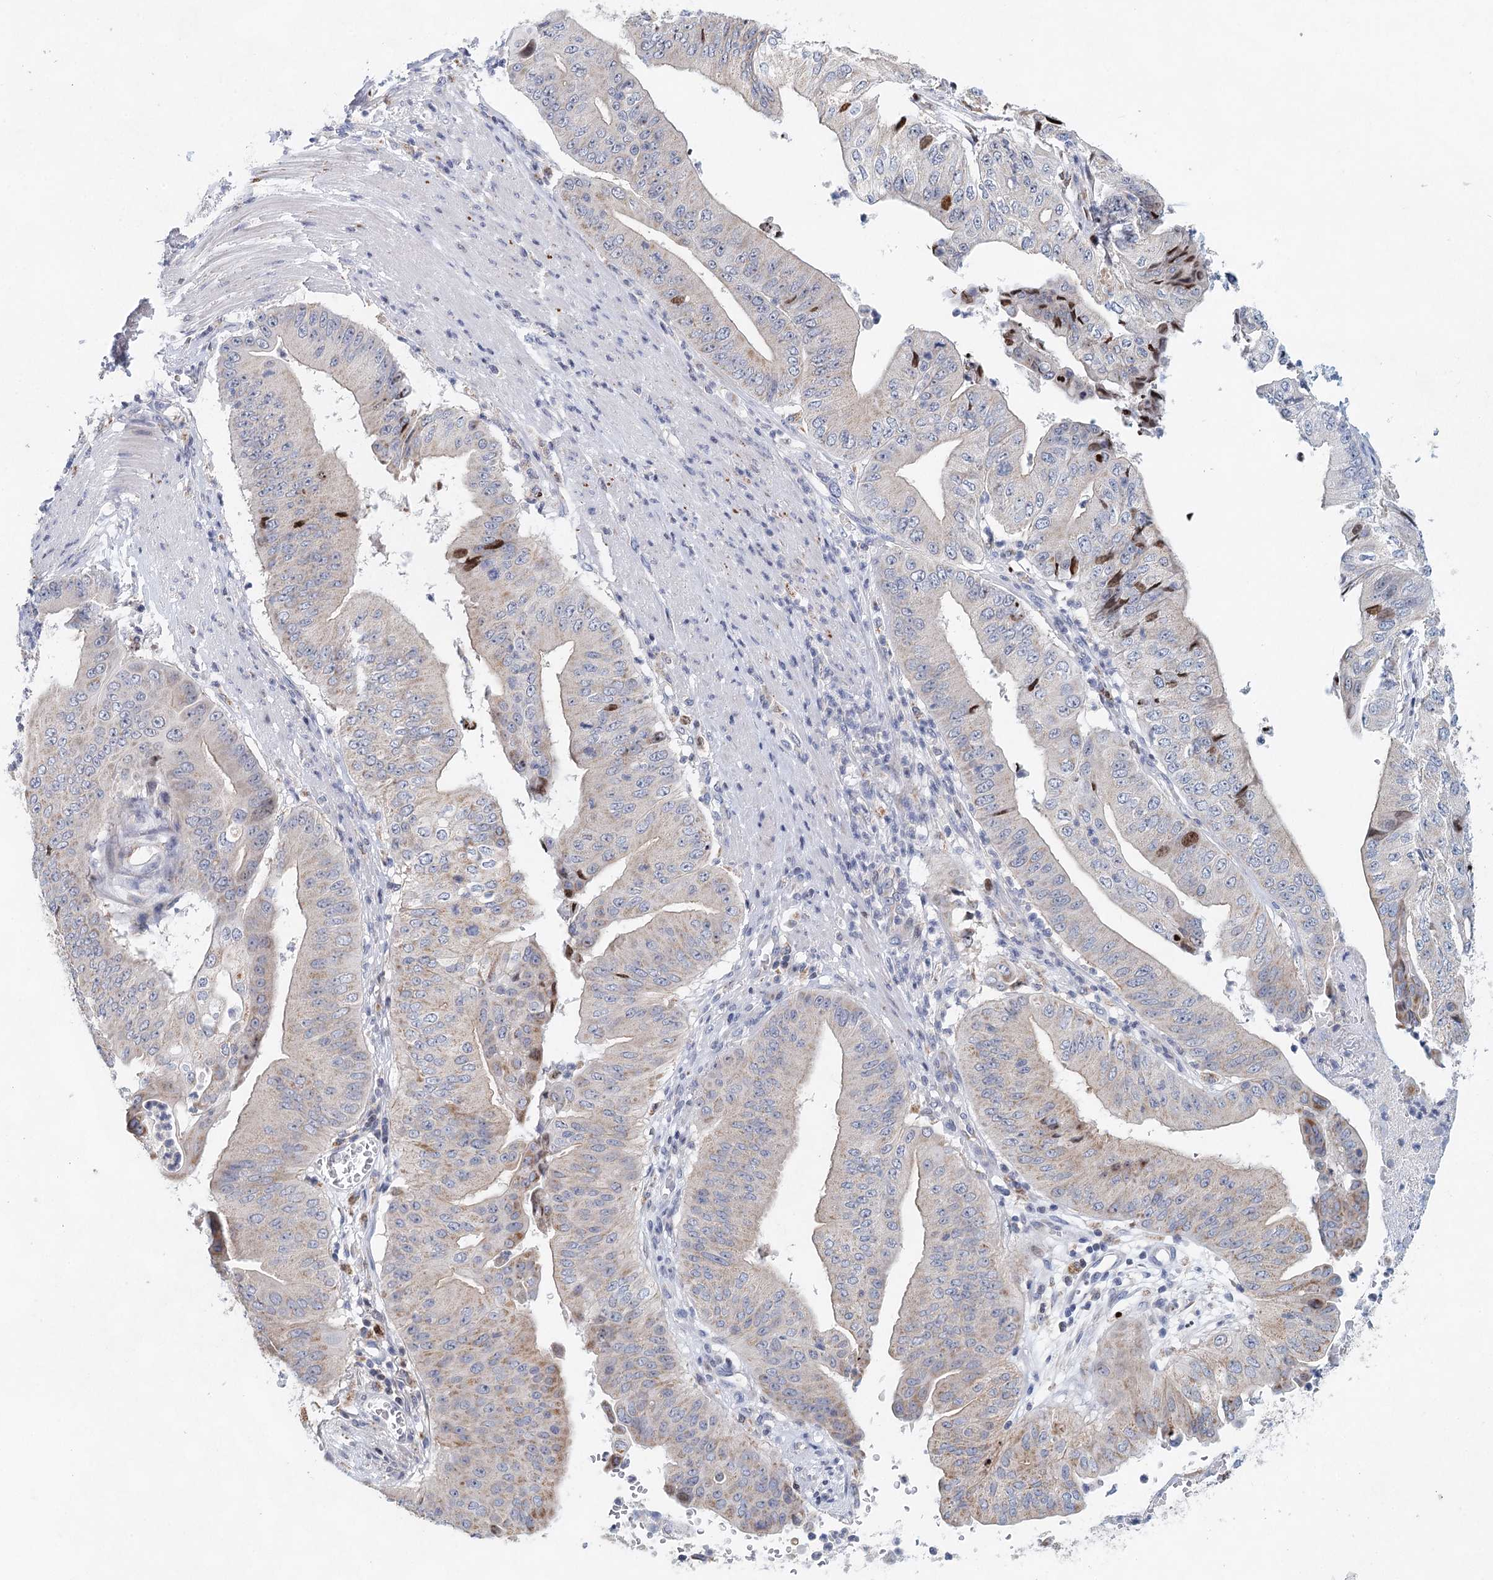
{"staining": {"intensity": "moderate", "quantity": "<25%", "location": "cytoplasmic/membranous"}, "tissue": "pancreatic cancer", "cell_type": "Tumor cells", "image_type": "cancer", "snomed": [{"axis": "morphology", "description": "Adenocarcinoma, NOS"}, {"axis": "topography", "description": "Pancreas"}], "caption": "The histopathology image demonstrates a brown stain indicating the presence of a protein in the cytoplasmic/membranous of tumor cells in pancreatic cancer.", "gene": "XPO6", "patient": {"sex": "female", "age": 77}}